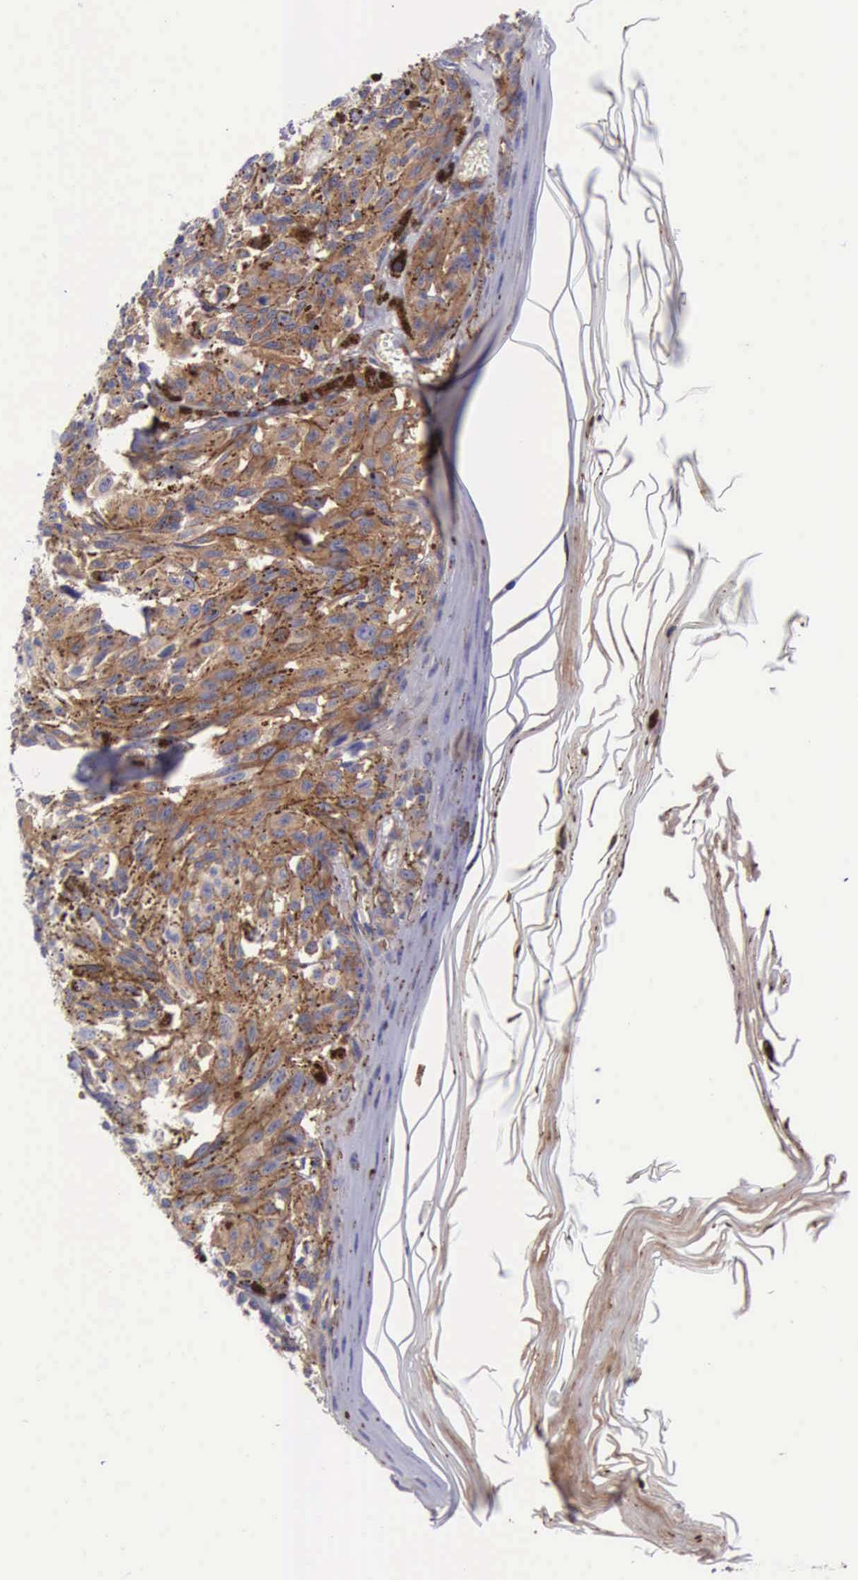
{"staining": {"intensity": "moderate", "quantity": ">75%", "location": "cytoplasmic/membranous"}, "tissue": "melanoma", "cell_type": "Tumor cells", "image_type": "cancer", "snomed": [{"axis": "morphology", "description": "Malignant melanoma, NOS"}, {"axis": "topography", "description": "Skin"}], "caption": "This photomicrograph reveals malignant melanoma stained with immunohistochemistry to label a protein in brown. The cytoplasmic/membranous of tumor cells show moderate positivity for the protein. Nuclei are counter-stained blue.", "gene": "FLNA", "patient": {"sex": "female", "age": 72}}